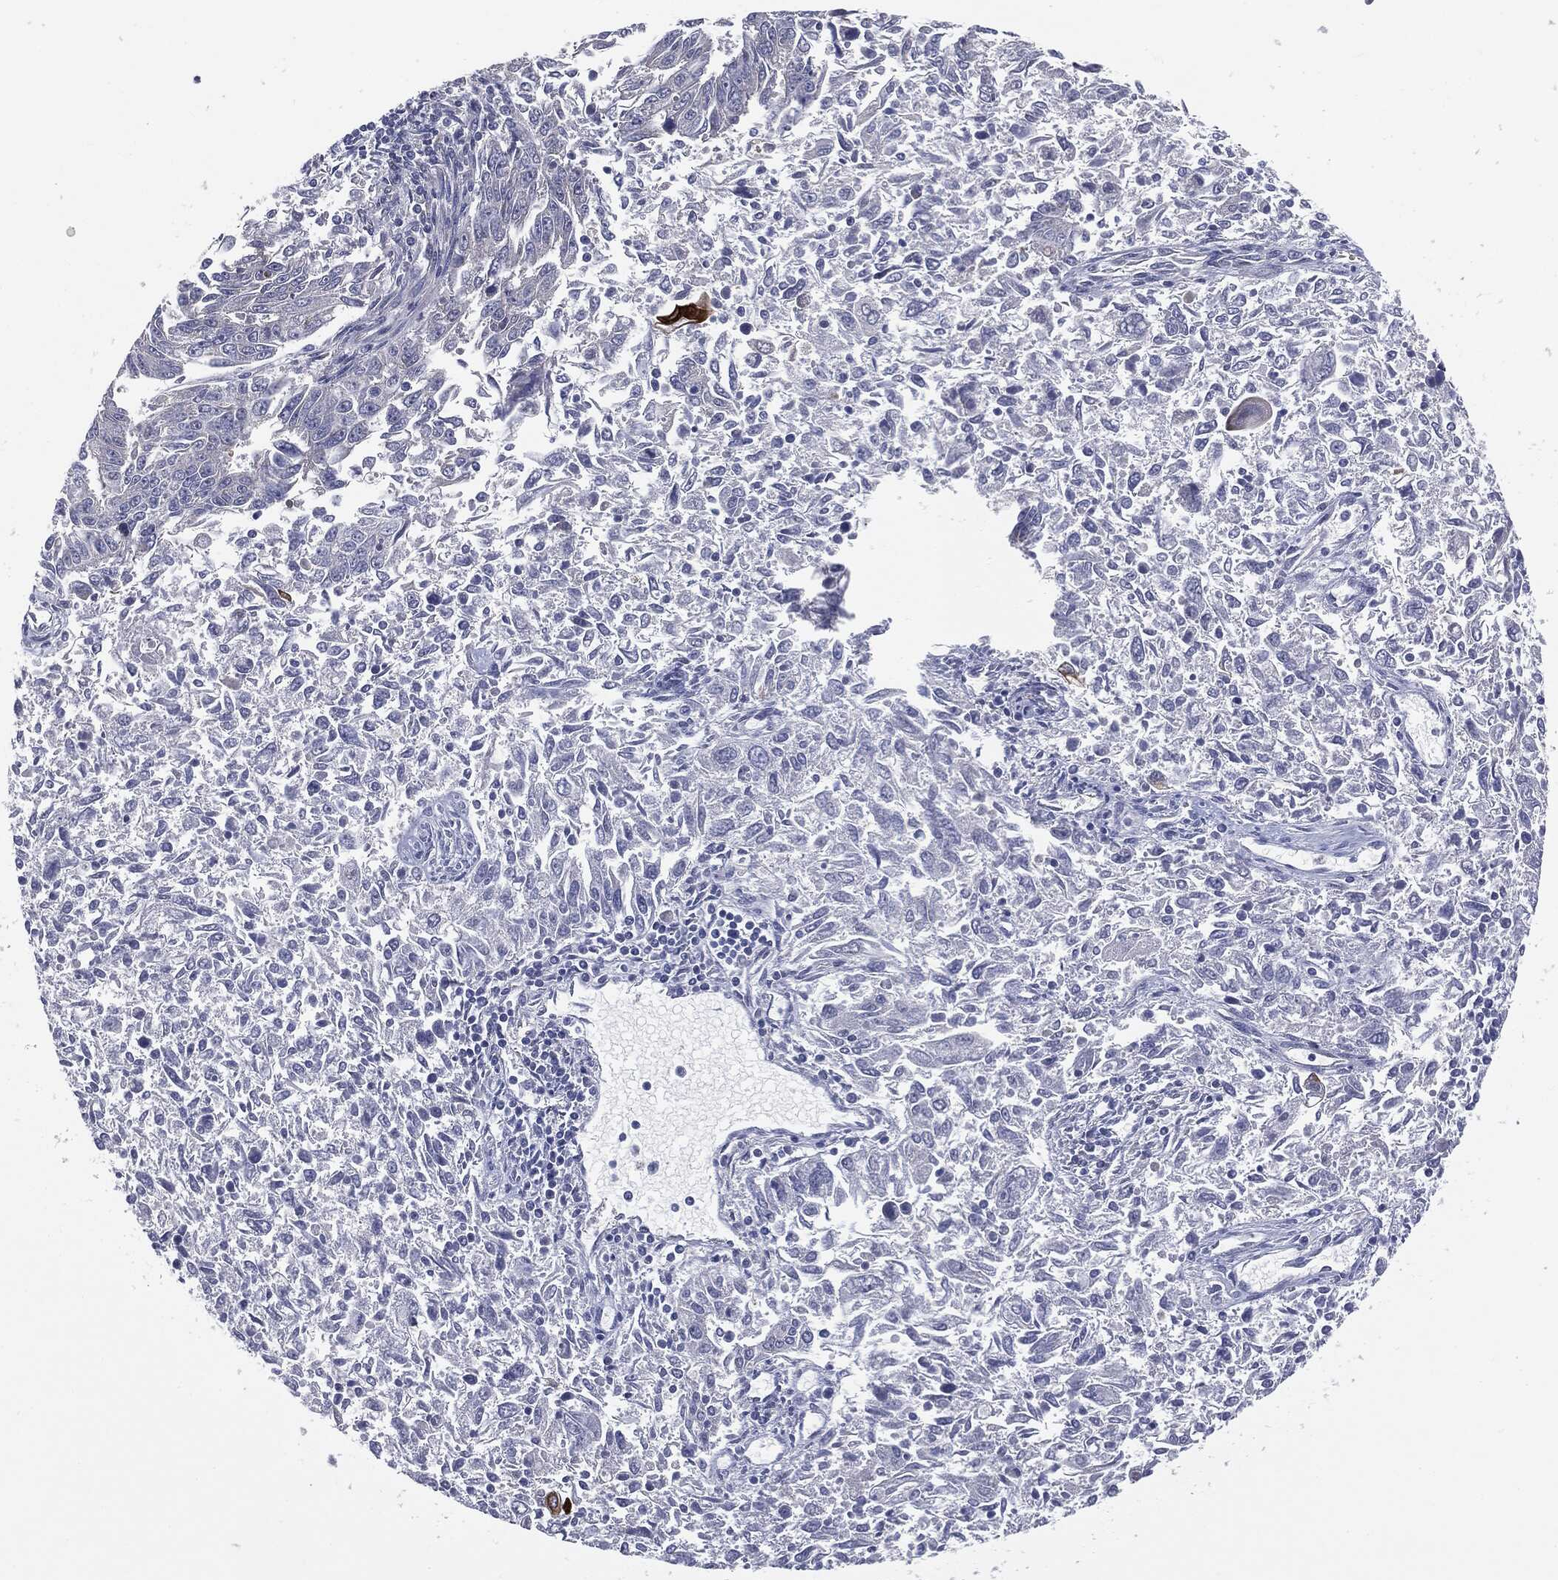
{"staining": {"intensity": "negative", "quantity": "none", "location": "none"}, "tissue": "endometrial cancer", "cell_type": "Tumor cells", "image_type": "cancer", "snomed": [{"axis": "morphology", "description": "Adenocarcinoma, NOS"}, {"axis": "topography", "description": "Endometrium"}], "caption": "An immunohistochemistry (IHC) micrograph of endometrial adenocarcinoma is shown. There is no staining in tumor cells of endometrial adenocarcinoma.", "gene": "KRT5", "patient": {"sex": "female", "age": 42}}